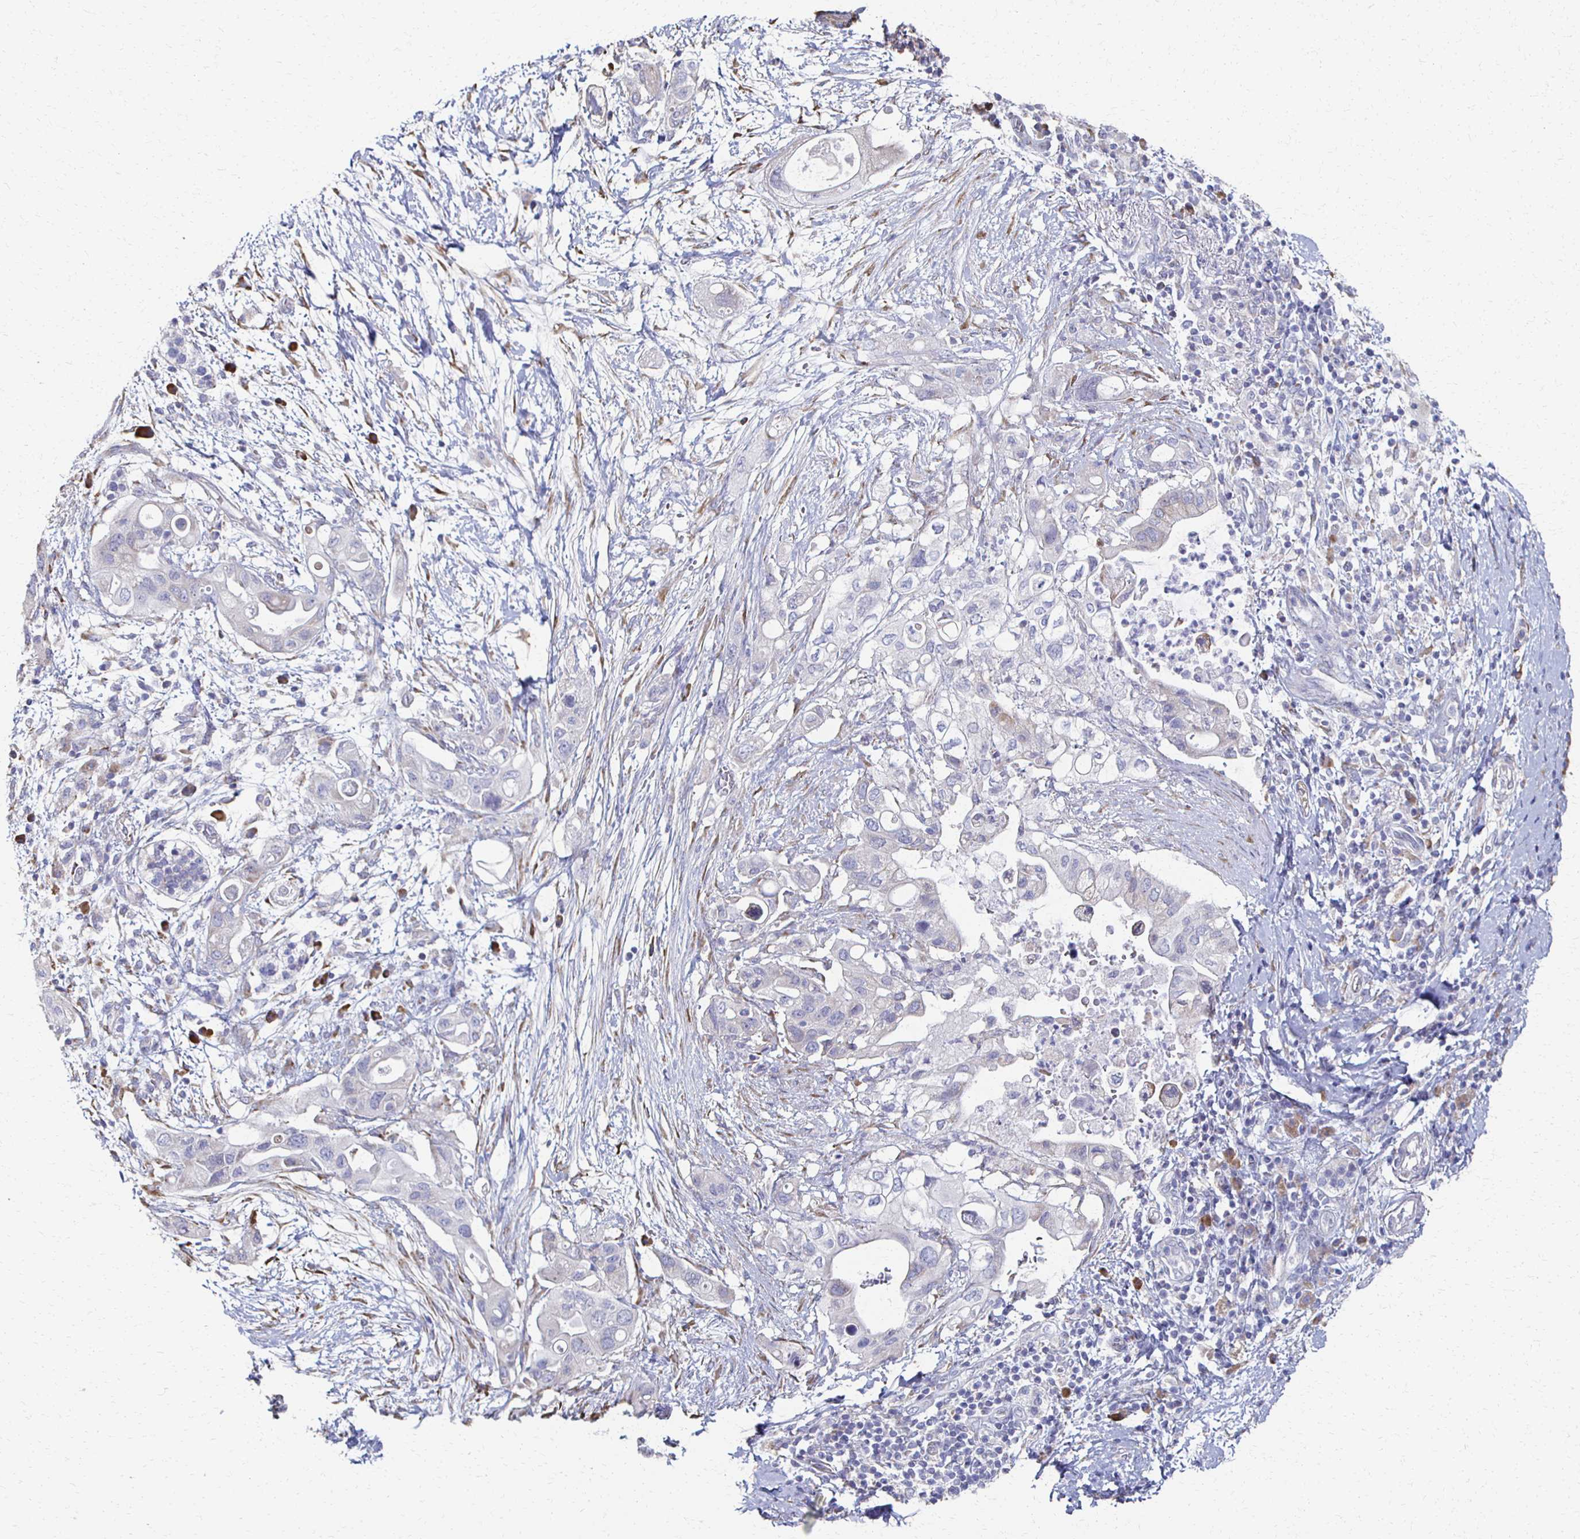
{"staining": {"intensity": "negative", "quantity": "none", "location": "none"}, "tissue": "pancreatic cancer", "cell_type": "Tumor cells", "image_type": "cancer", "snomed": [{"axis": "morphology", "description": "Adenocarcinoma, NOS"}, {"axis": "topography", "description": "Pancreas"}], "caption": "Tumor cells show no significant staining in pancreatic adenocarcinoma.", "gene": "ATP1A3", "patient": {"sex": "female", "age": 72}}